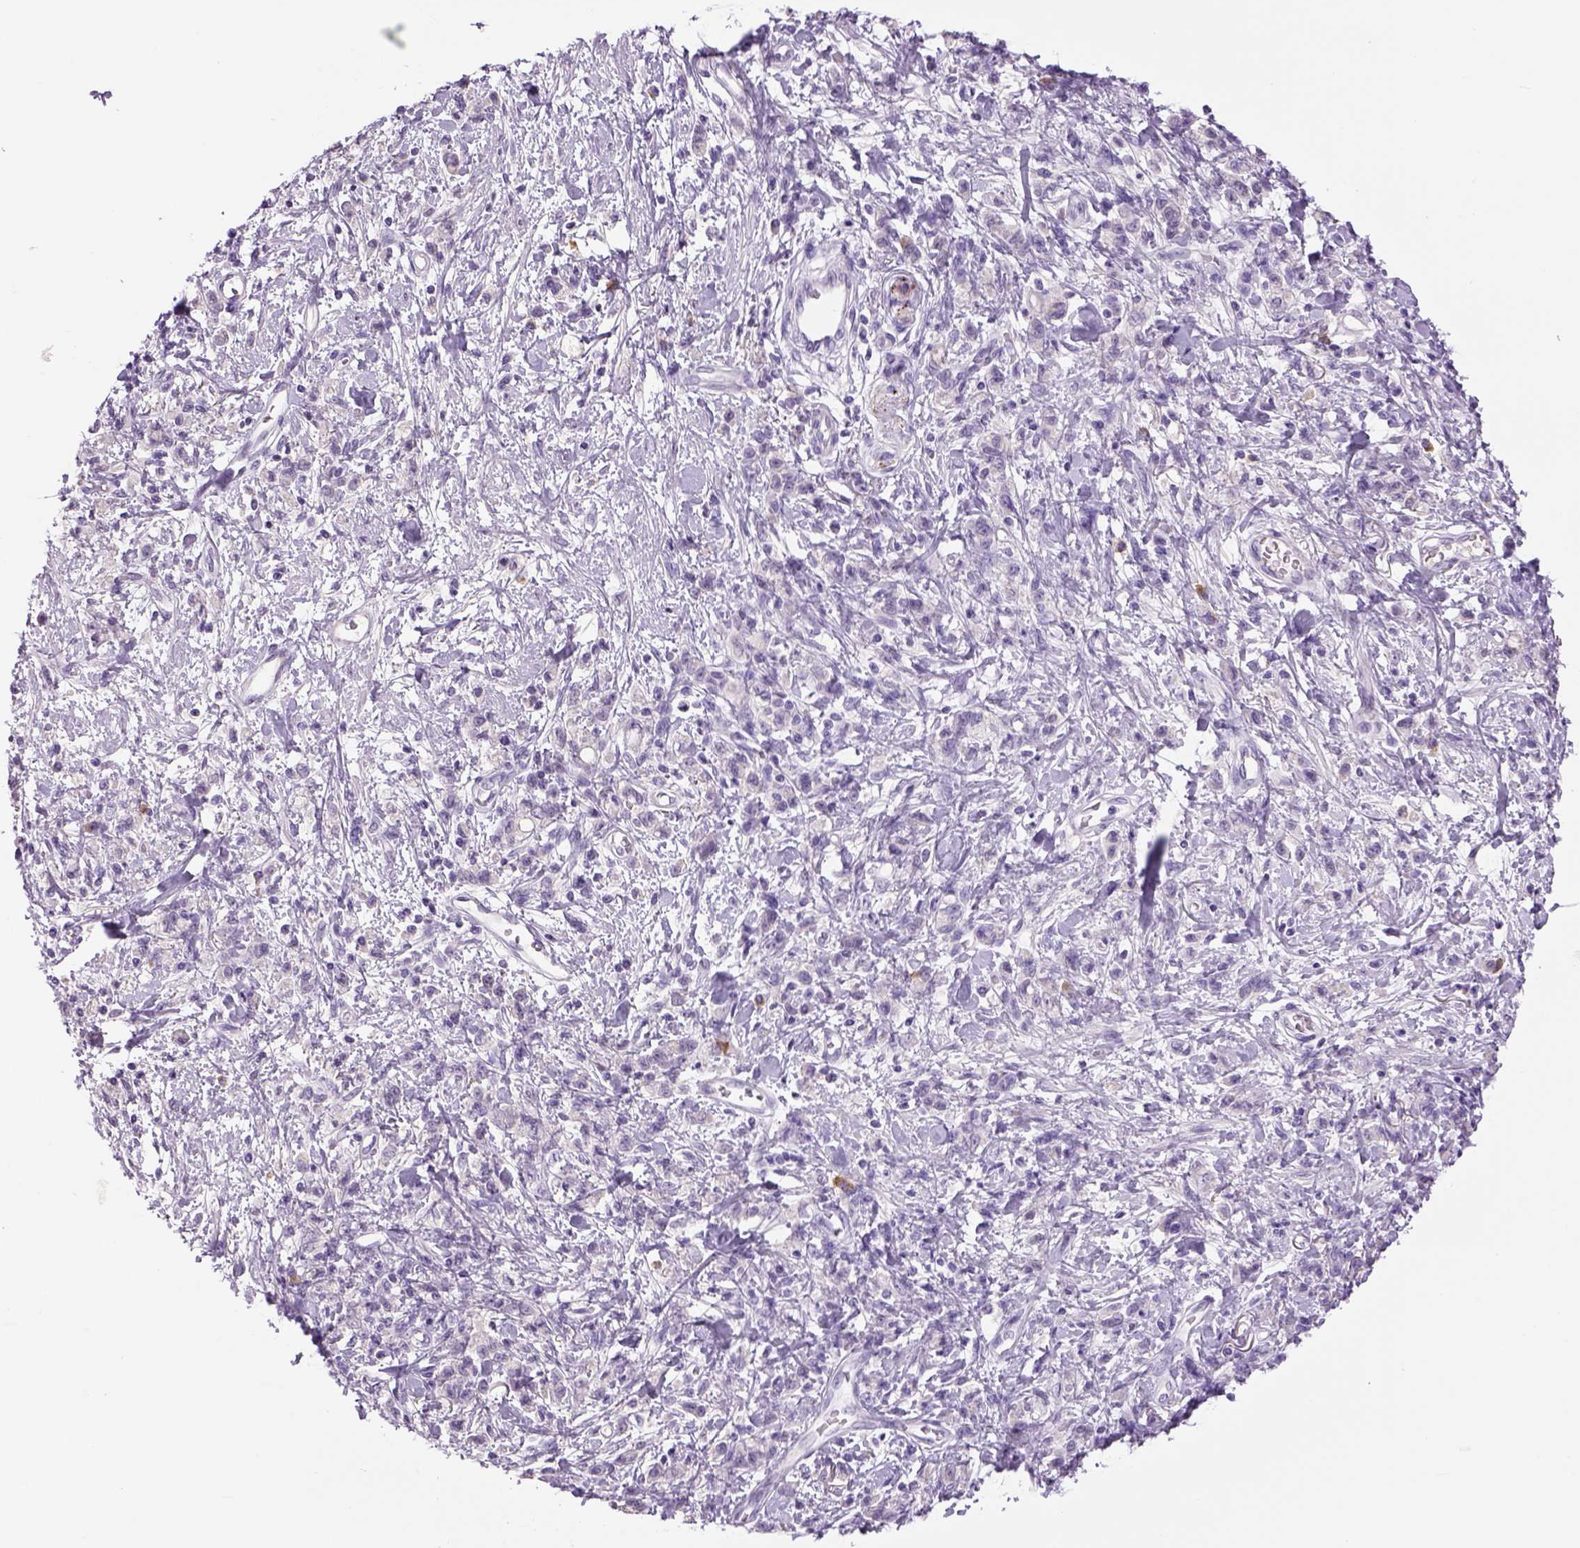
{"staining": {"intensity": "negative", "quantity": "none", "location": "none"}, "tissue": "stomach cancer", "cell_type": "Tumor cells", "image_type": "cancer", "snomed": [{"axis": "morphology", "description": "Adenocarcinoma, NOS"}, {"axis": "topography", "description": "Stomach"}], "caption": "Image shows no protein positivity in tumor cells of stomach cancer (adenocarcinoma) tissue.", "gene": "DBH", "patient": {"sex": "male", "age": 77}}